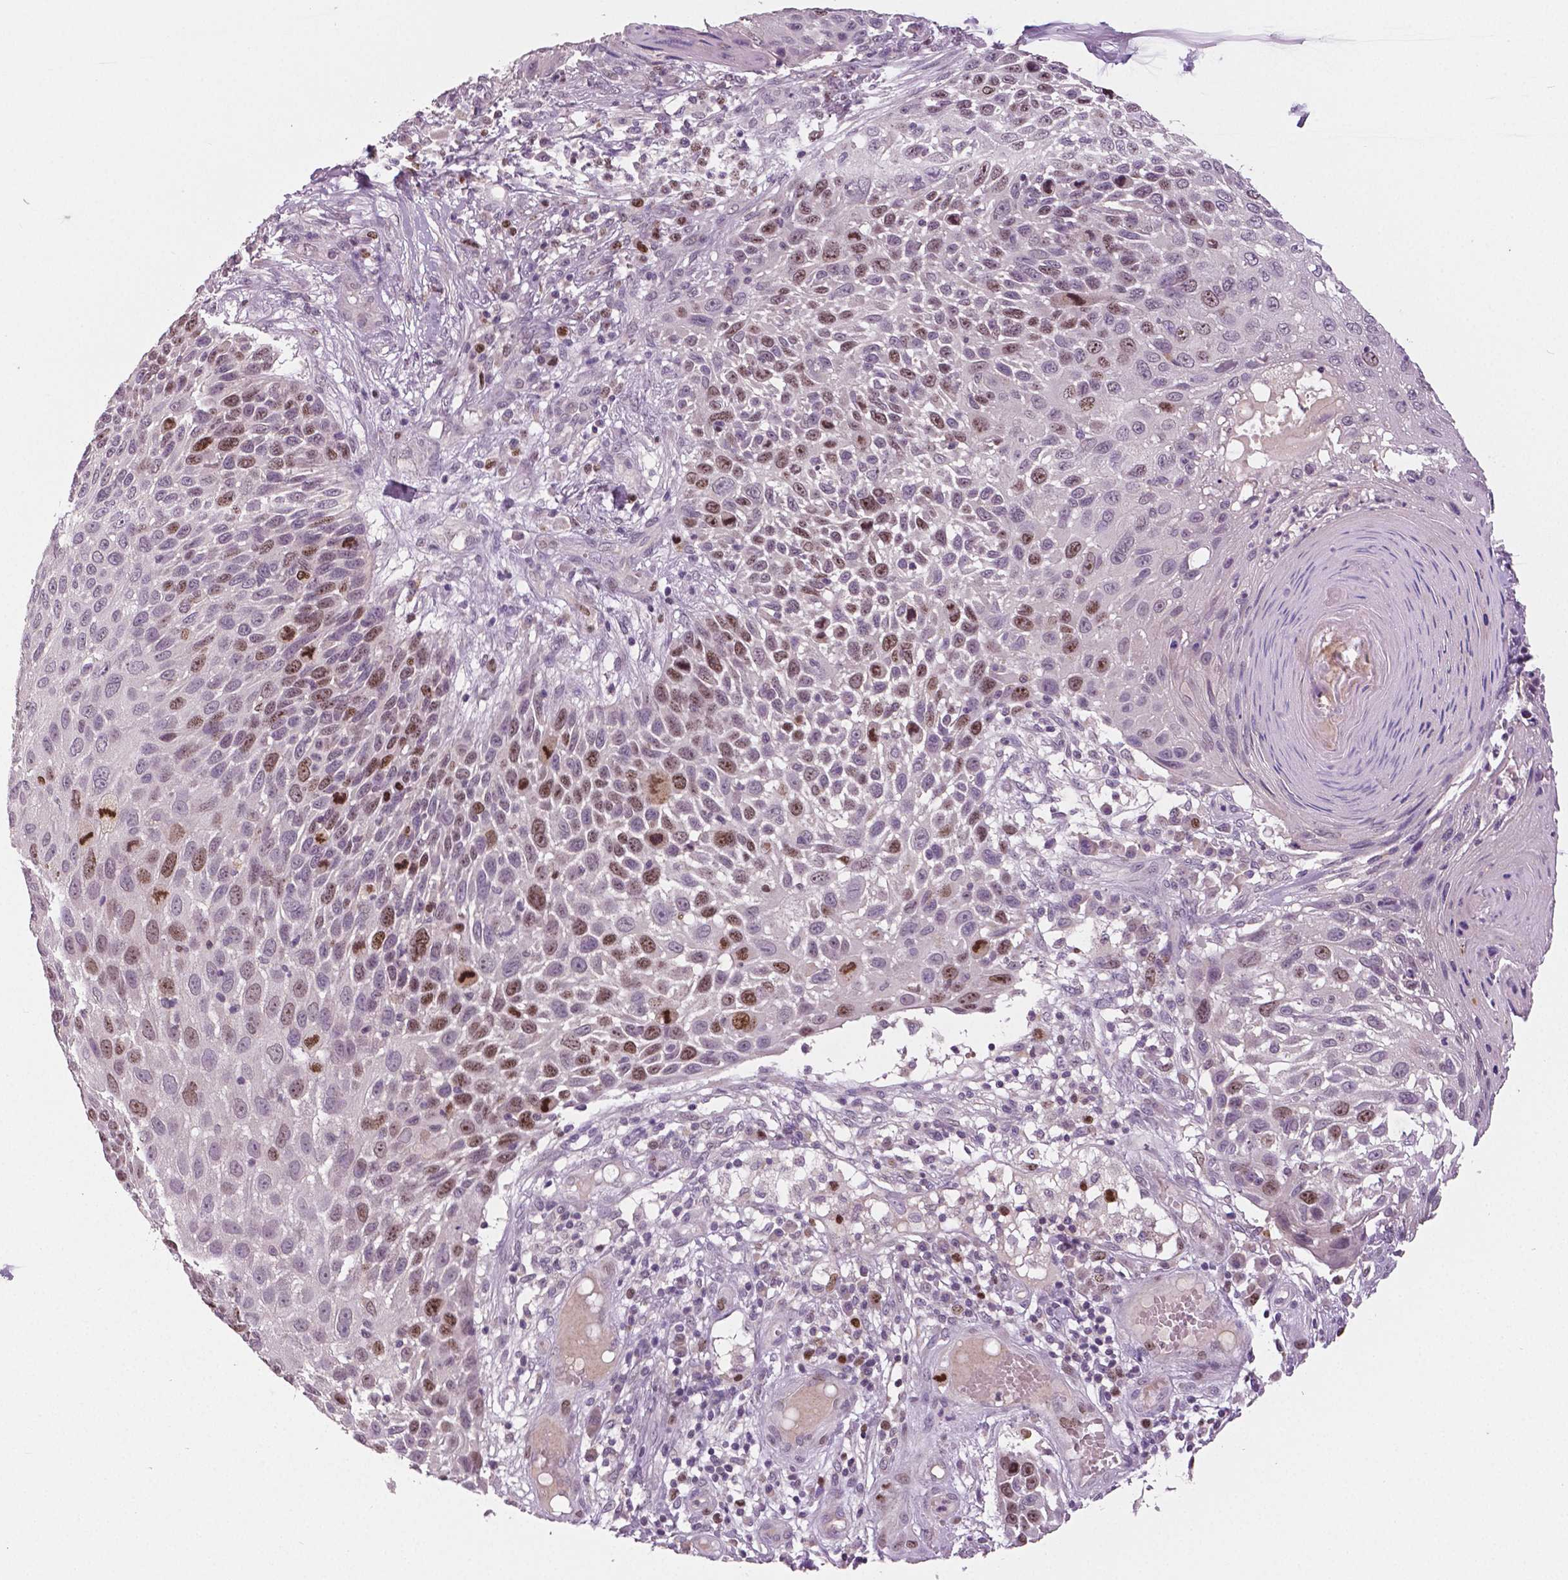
{"staining": {"intensity": "moderate", "quantity": "25%-75%", "location": "nuclear"}, "tissue": "skin cancer", "cell_type": "Tumor cells", "image_type": "cancer", "snomed": [{"axis": "morphology", "description": "Squamous cell carcinoma, NOS"}, {"axis": "topography", "description": "Skin"}], "caption": "Immunohistochemical staining of human skin squamous cell carcinoma displays medium levels of moderate nuclear protein staining in about 25%-75% of tumor cells.", "gene": "MKI67", "patient": {"sex": "male", "age": 92}}